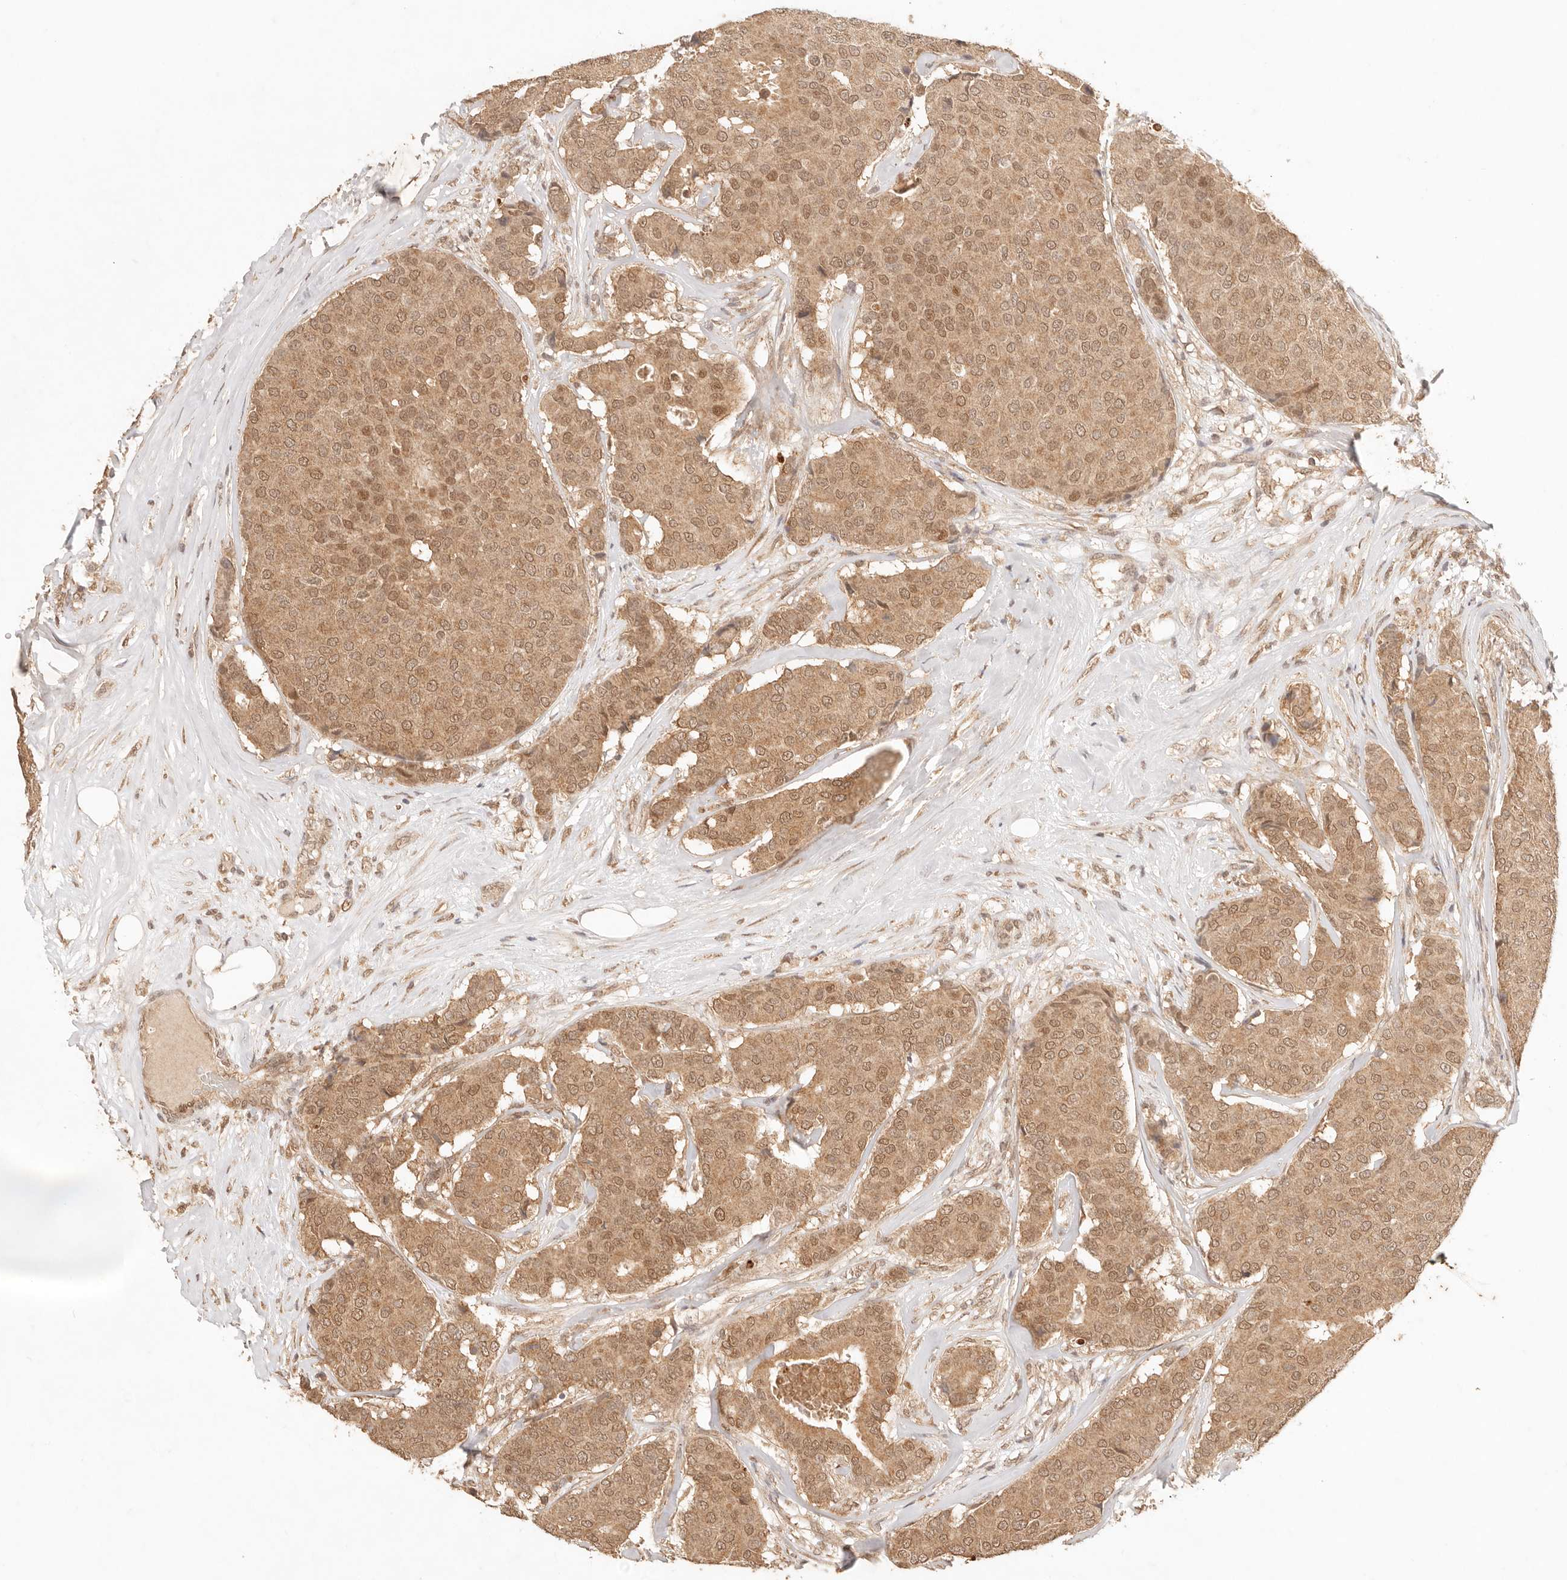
{"staining": {"intensity": "moderate", "quantity": ">75%", "location": "cytoplasmic/membranous,nuclear"}, "tissue": "breast cancer", "cell_type": "Tumor cells", "image_type": "cancer", "snomed": [{"axis": "morphology", "description": "Duct carcinoma"}, {"axis": "topography", "description": "Breast"}], "caption": "Immunohistochemistry (IHC) staining of breast infiltrating ductal carcinoma, which shows medium levels of moderate cytoplasmic/membranous and nuclear staining in approximately >75% of tumor cells indicating moderate cytoplasmic/membranous and nuclear protein expression. The staining was performed using DAB (brown) for protein detection and nuclei were counterstained in hematoxylin (blue).", "gene": "TRIM11", "patient": {"sex": "female", "age": 75}}